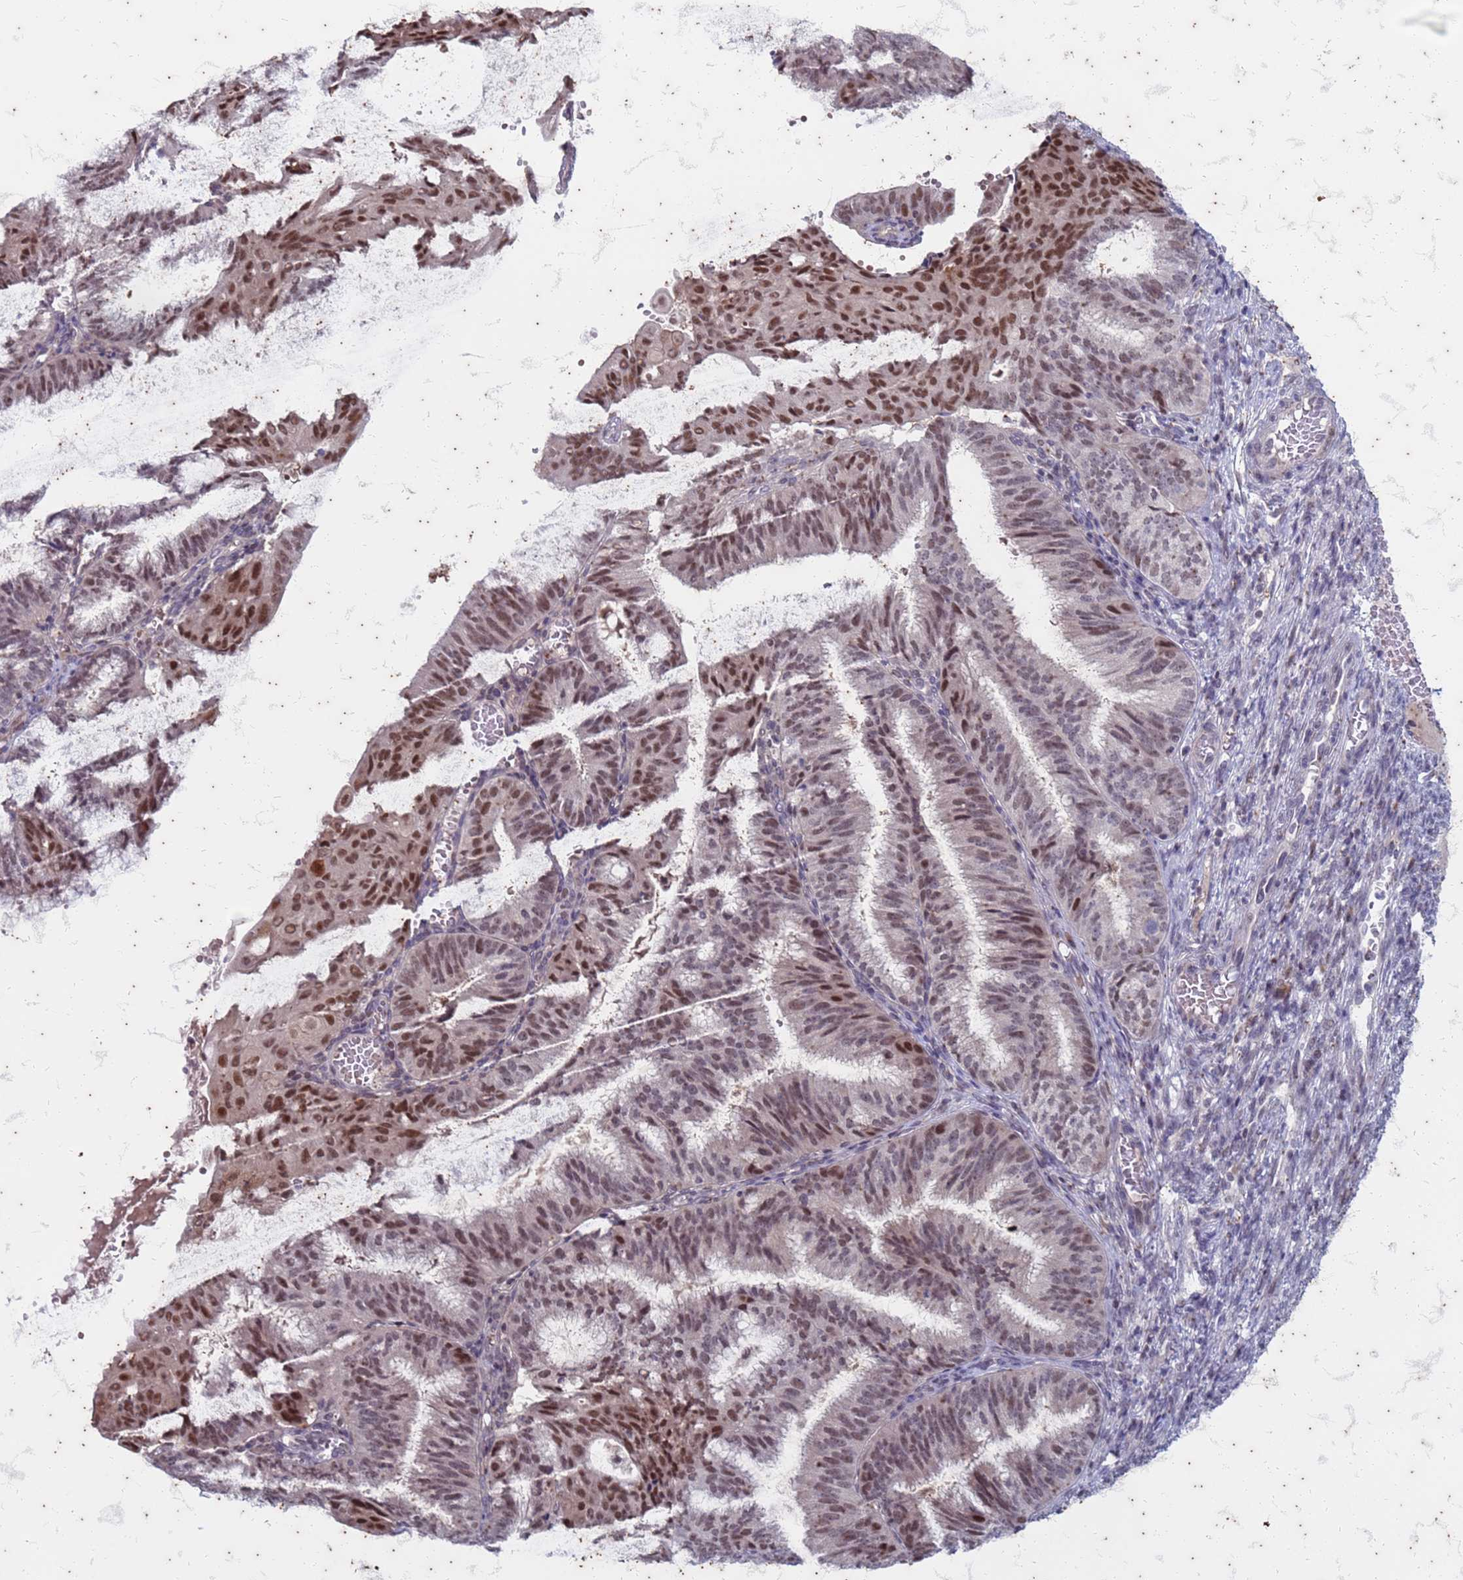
{"staining": {"intensity": "strong", "quantity": "25%-75%", "location": "nuclear"}, "tissue": "endometrial cancer", "cell_type": "Tumor cells", "image_type": "cancer", "snomed": [{"axis": "morphology", "description": "Adenocarcinoma, NOS"}, {"axis": "topography", "description": "Endometrium"}], "caption": "This is a histology image of IHC staining of endometrial cancer (adenocarcinoma), which shows strong expression in the nuclear of tumor cells.", "gene": "TRMT6", "patient": {"sex": "female", "age": 49}}